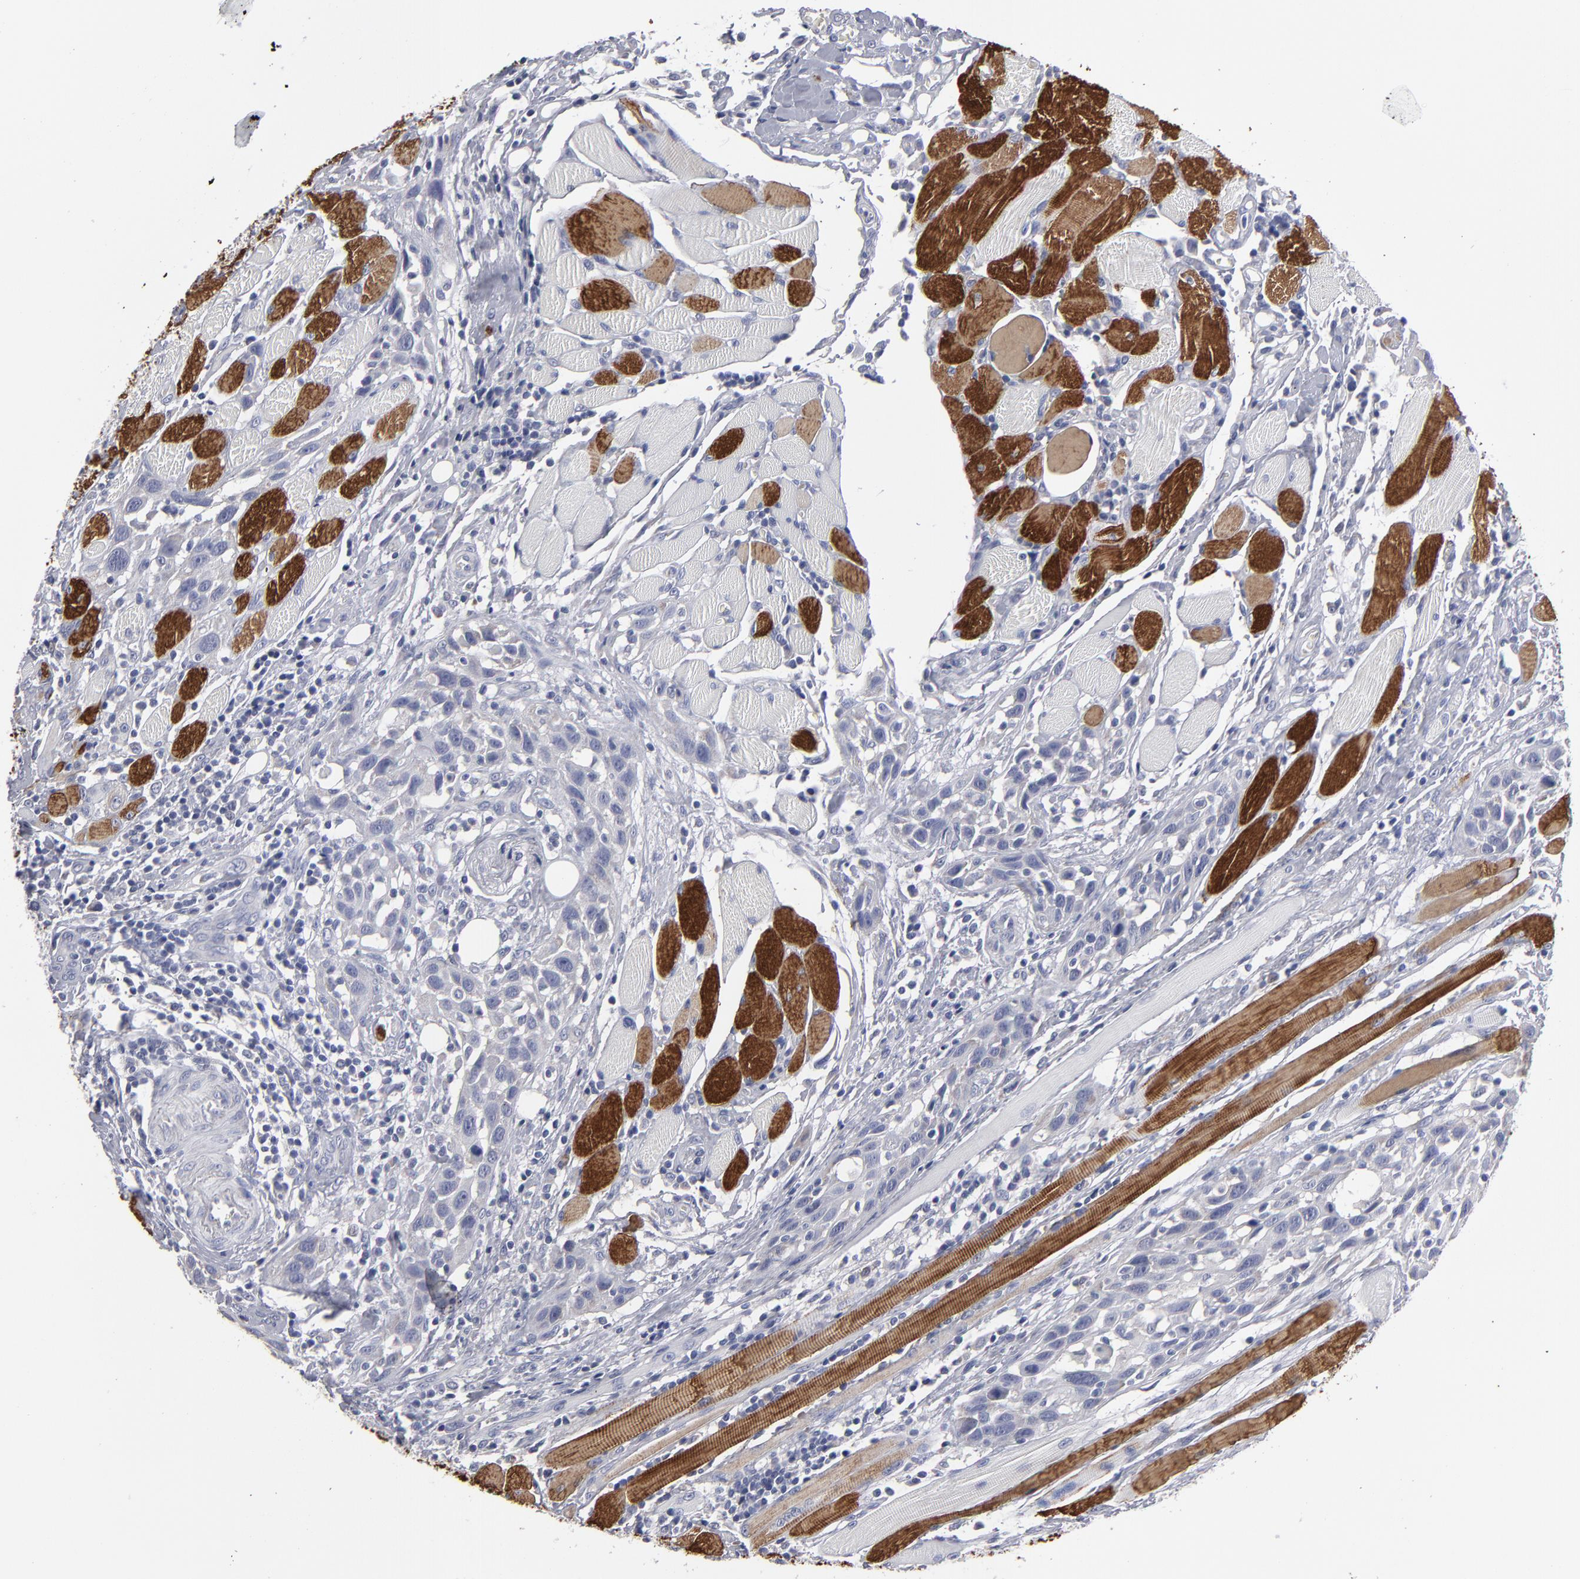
{"staining": {"intensity": "negative", "quantity": "none", "location": "none"}, "tissue": "head and neck cancer", "cell_type": "Tumor cells", "image_type": "cancer", "snomed": [{"axis": "morphology", "description": "Squamous cell carcinoma, NOS"}, {"axis": "topography", "description": "Oral tissue"}, {"axis": "topography", "description": "Head-Neck"}], "caption": "Immunohistochemical staining of head and neck squamous cell carcinoma reveals no significant expression in tumor cells.", "gene": "CCDC80", "patient": {"sex": "female", "age": 50}}